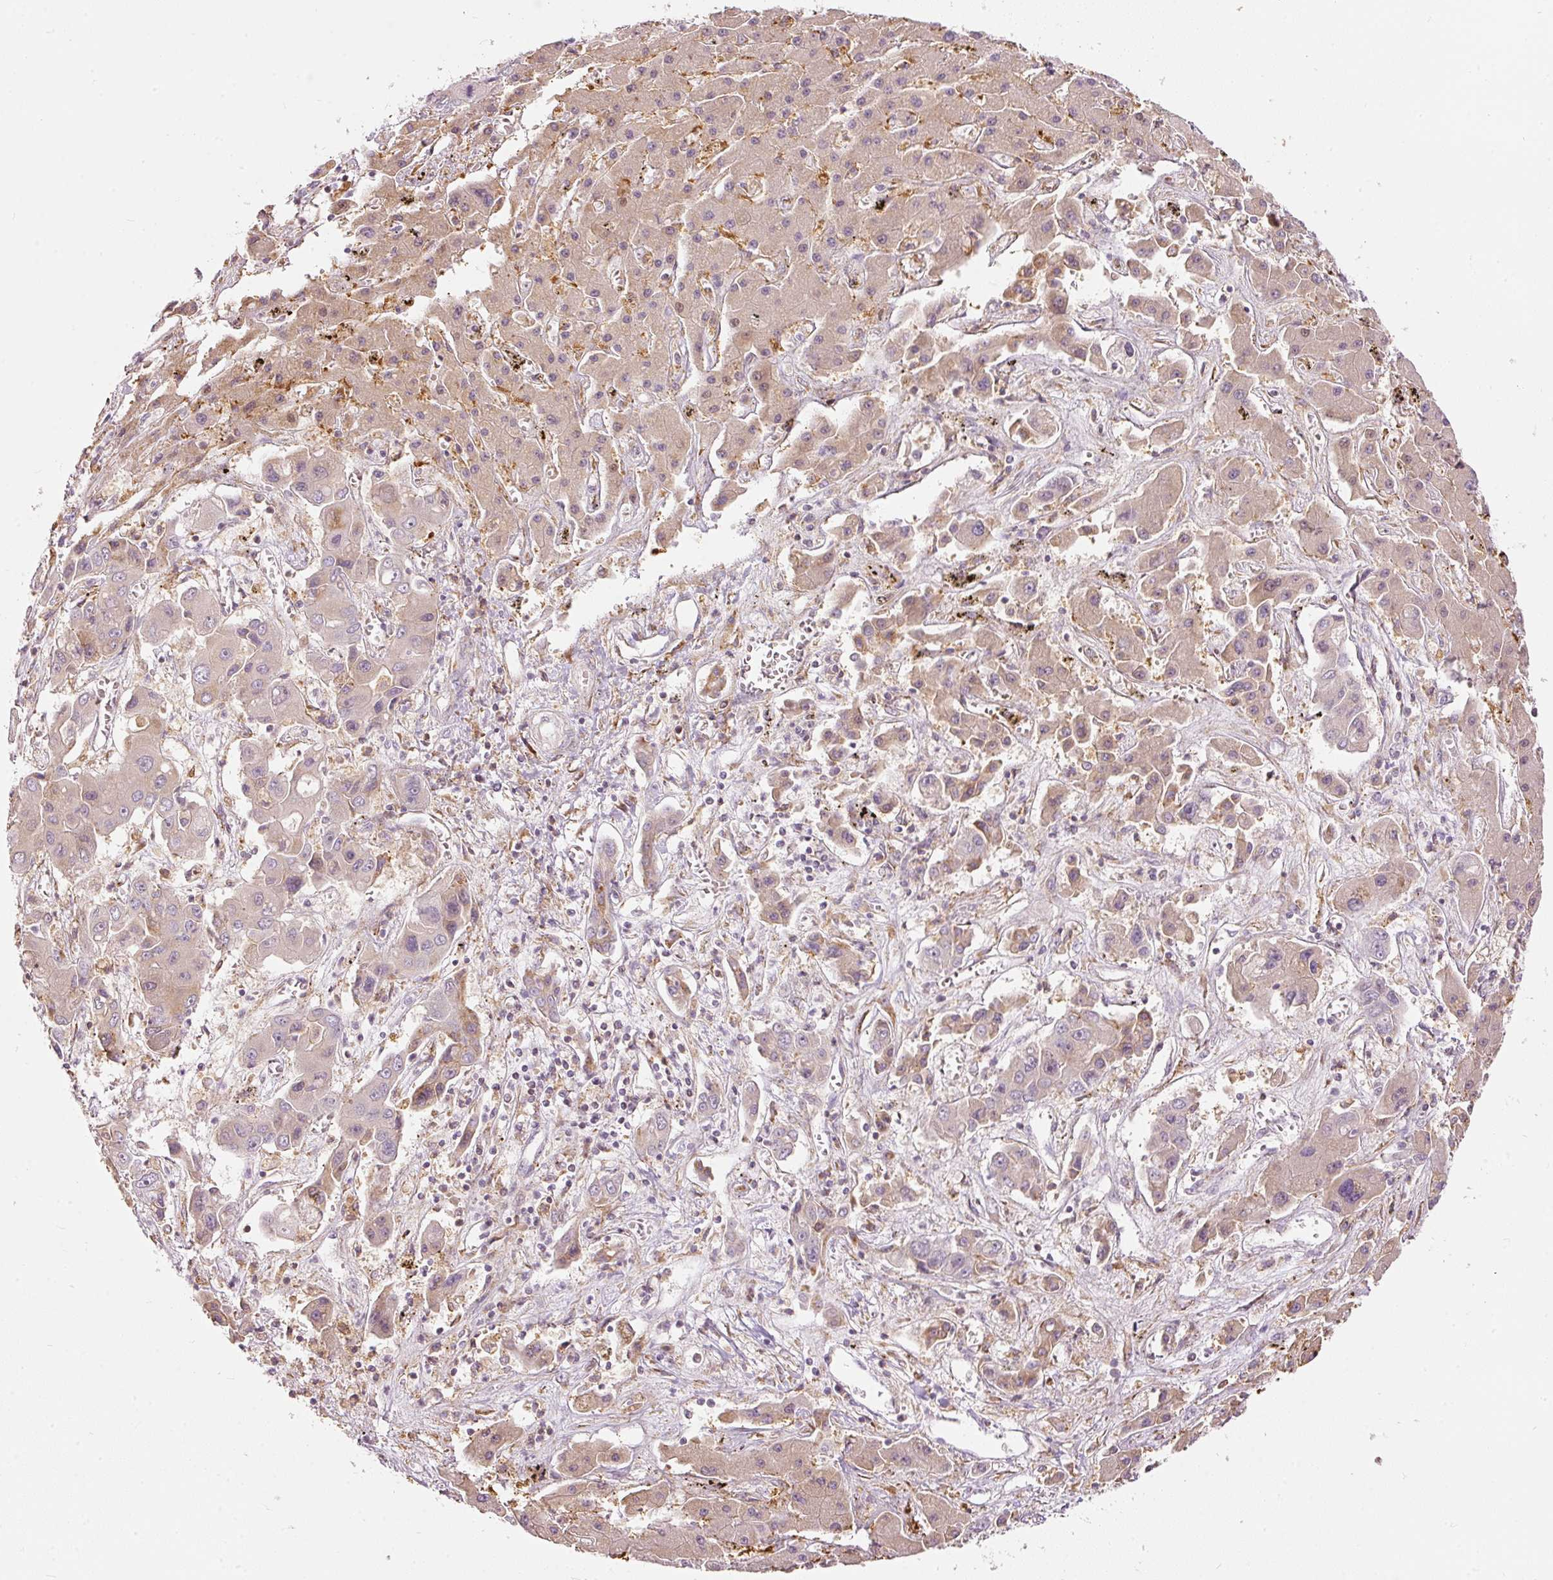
{"staining": {"intensity": "weak", "quantity": "25%-75%", "location": "cytoplasmic/membranous"}, "tissue": "liver cancer", "cell_type": "Tumor cells", "image_type": "cancer", "snomed": [{"axis": "morphology", "description": "Cholangiocarcinoma"}, {"axis": "topography", "description": "Liver"}], "caption": "The photomicrograph displays staining of liver cancer (cholangiocarcinoma), revealing weak cytoplasmic/membranous protein staining (brown color) within tumor cells.", "gene": "SNAPC5", "patient": {"sex": "male", "age": 67}}